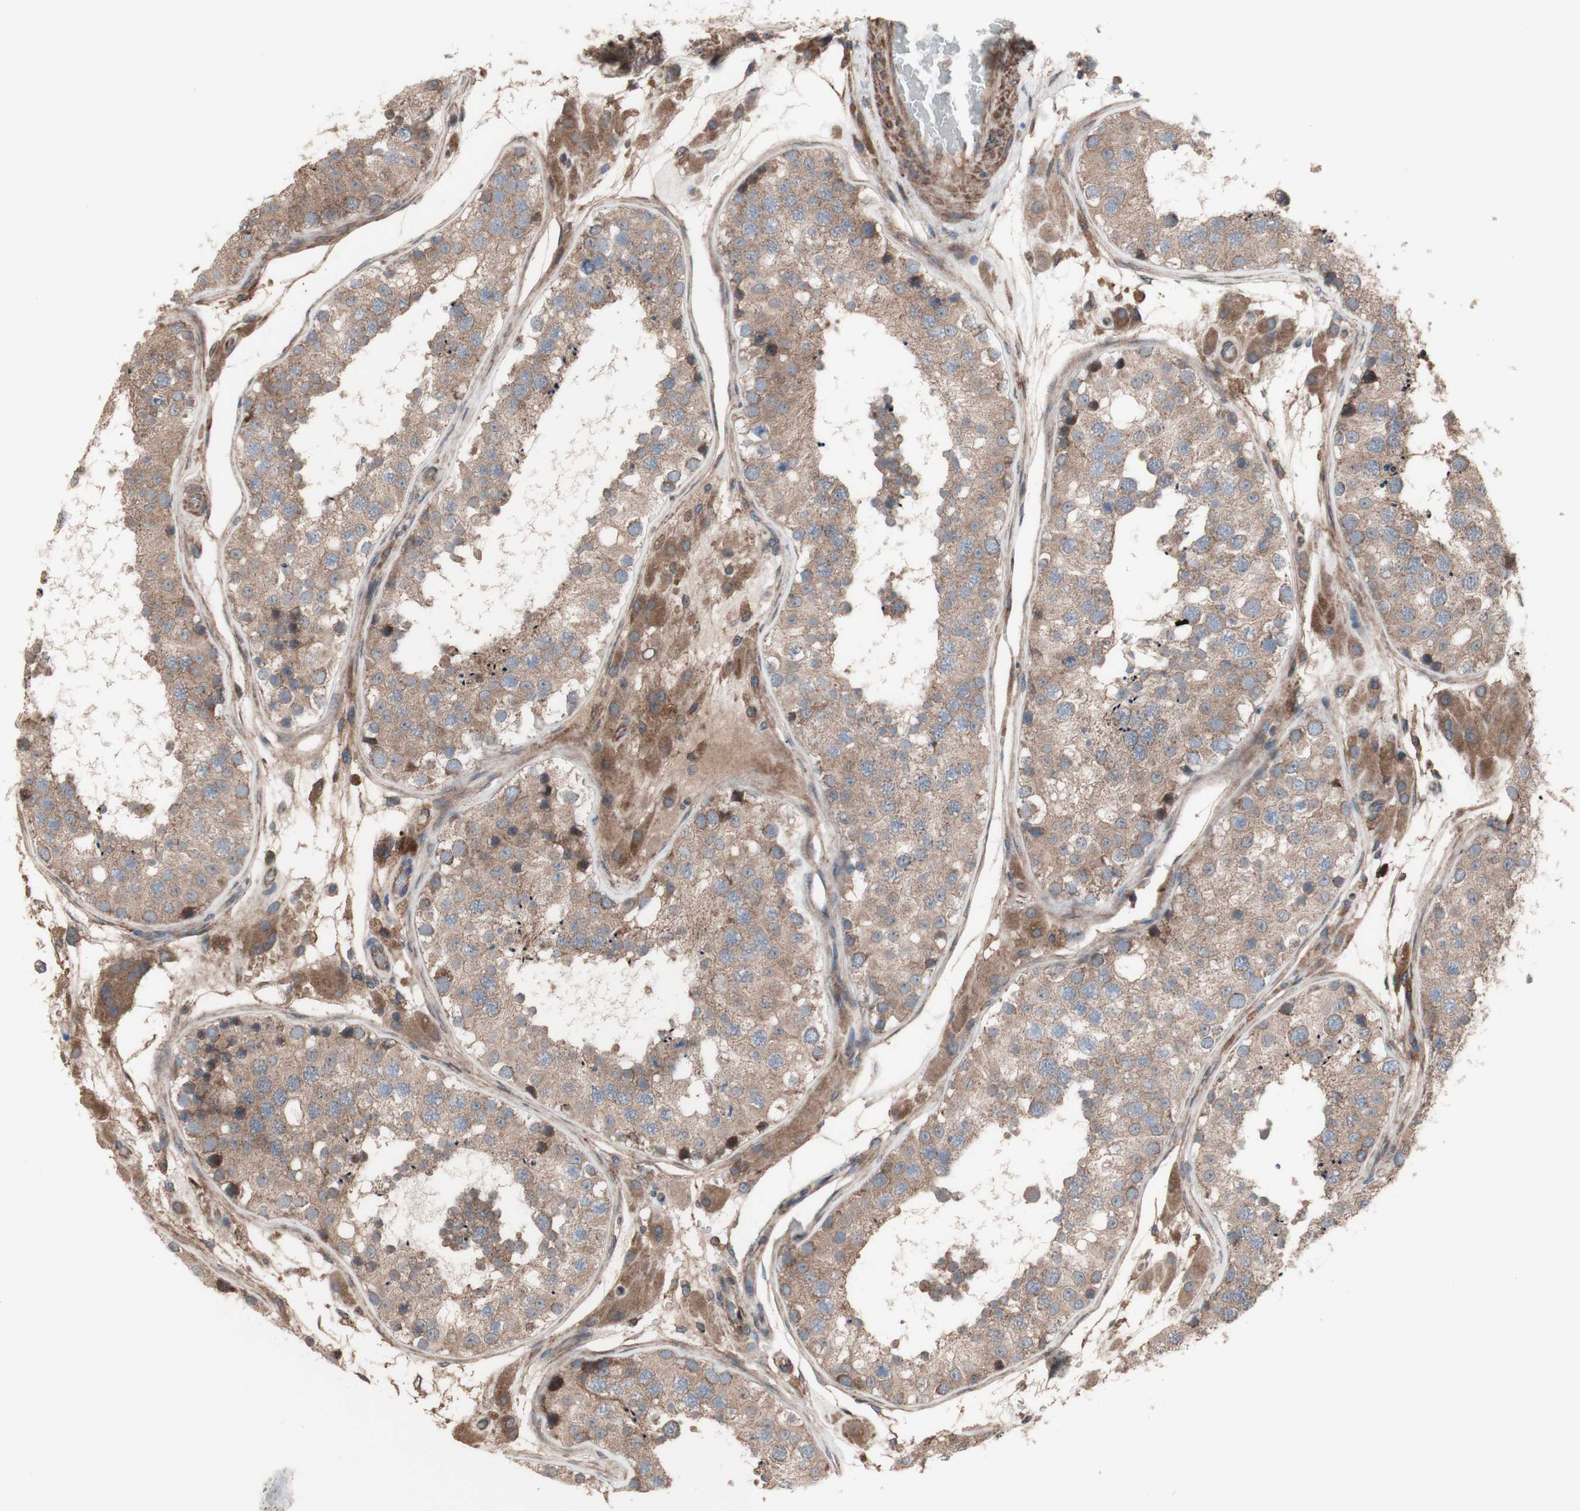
{"staining": {"intensity": "moderate", "quantity": ">75%", "location": "cytoplasmic/membranous"}, "tissue": "testis", "cell_type": "Cells in seminiferous ducts", "image_type": "normal", "snomed": [{"axis": "morphology", "description": "Normal tissue, NOS"}, {"axis": "topography", "description": "Testis"}], "caption": "Protein staining shows moderate cytoplasmic/membranous expression in approximately >75% of cells in seminiferous ducts in unremarkable testis. The protein is shown in brown color, while the nuclei are stained blue.", "gene": "COPB1", "patient": {"sex": "male", "age": 26}}